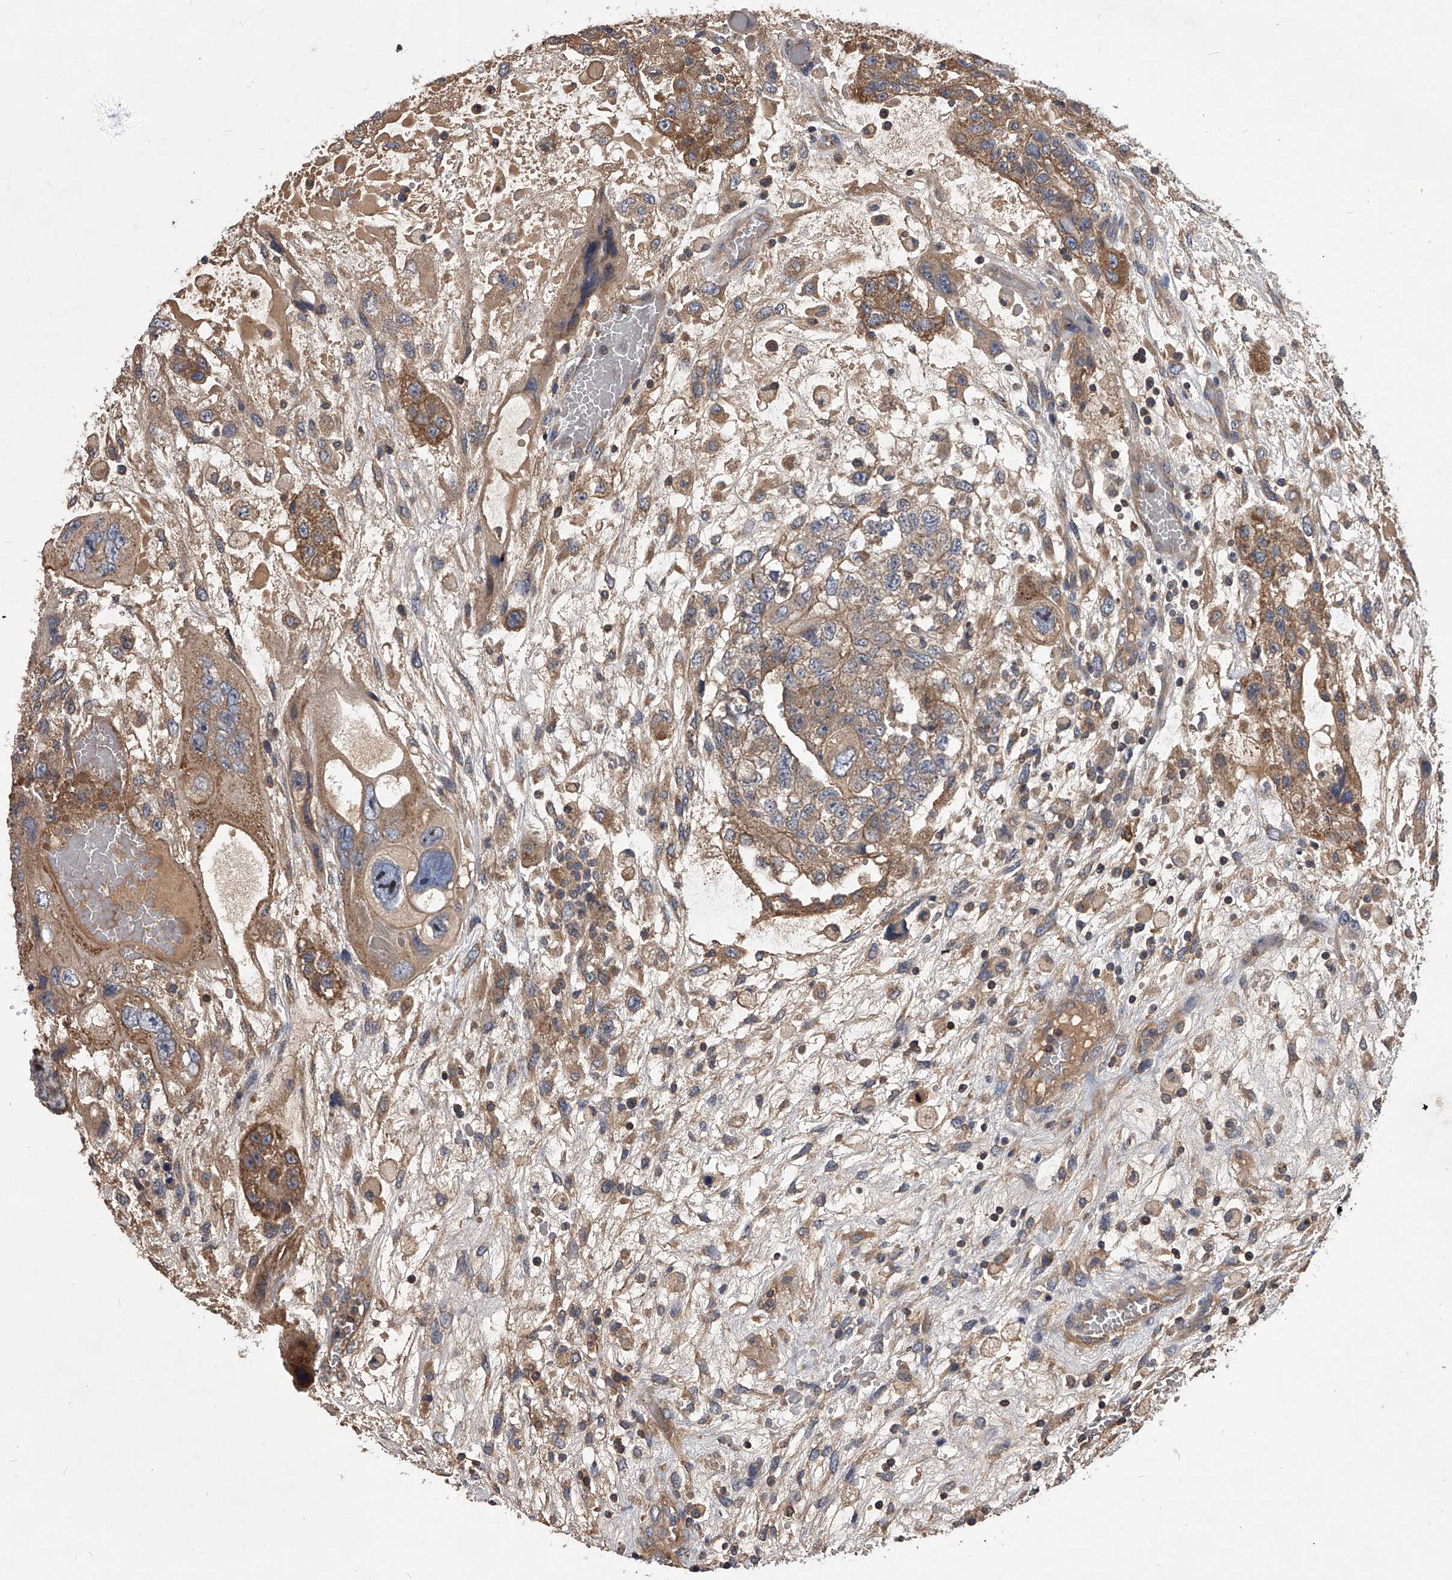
{"staining": {"intensity": "moderate", "quantity": ">75%", "location": "cytoplasmic/membranous"}, "tissue": "testis cancer", "cell_type": "Tumor cells", "image_type": "cancer", "snomed": [{"axis": "morphology", "description": "Carcinoma, Embryonal, NOS"}, {"axis": "topography", "description": "Testis"}], "caption": "Tumor cells exhibit medium levels of moderate cytoplasmic/membranous expression in approximately >75% of cells in testis cancer (embryonal carcinoma). Immunohistochemistry stains the protein in brown and the nuclei are stained blue.", "gene": "CUL7", "patient": {"sex": "male", "age": 36}}